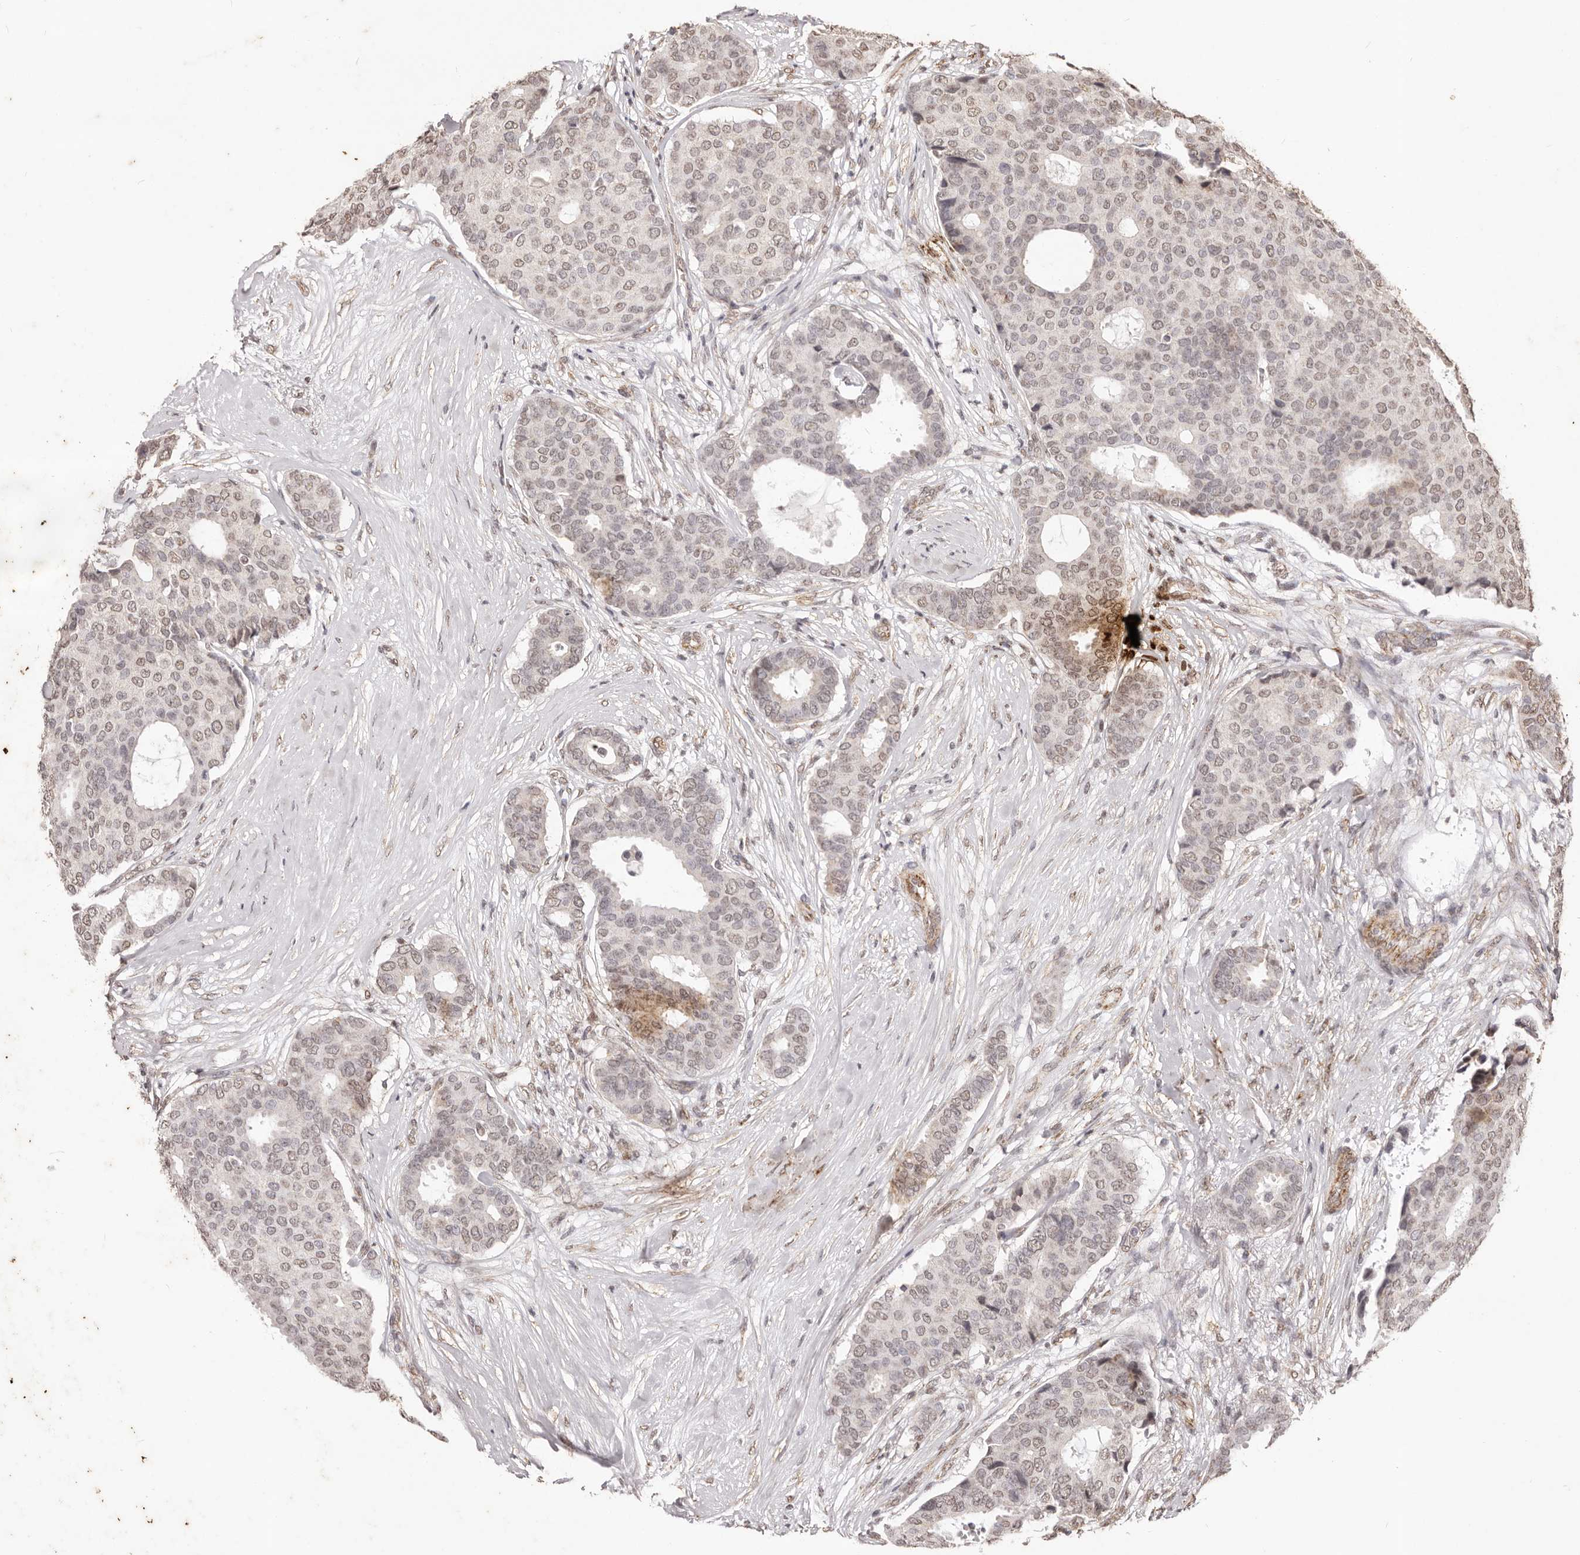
{"staining": {"intensity": "weak", "quantity": ">75%", "location": "nuclear"}, "tissue": "breast cancer", "cell_type": "Tumor cells", "image_type": "cancer", "snomed": [{"axis": "morphology", "description": "Duct carcinoma"}, {"axis": "topography", "description": "Breast"}], "caption": "Breast cancer was stained to show a protein in brown. There is low levels of weak nuclear expression in approximately >75% of tumor cells. The staining is performed using DAB brown chromogen to label protein expression. The nuclei are counter-stained blue using hematoxylin.", "gene": "RPS6KA5", "patient": {"sex": "female", "age": 75}}